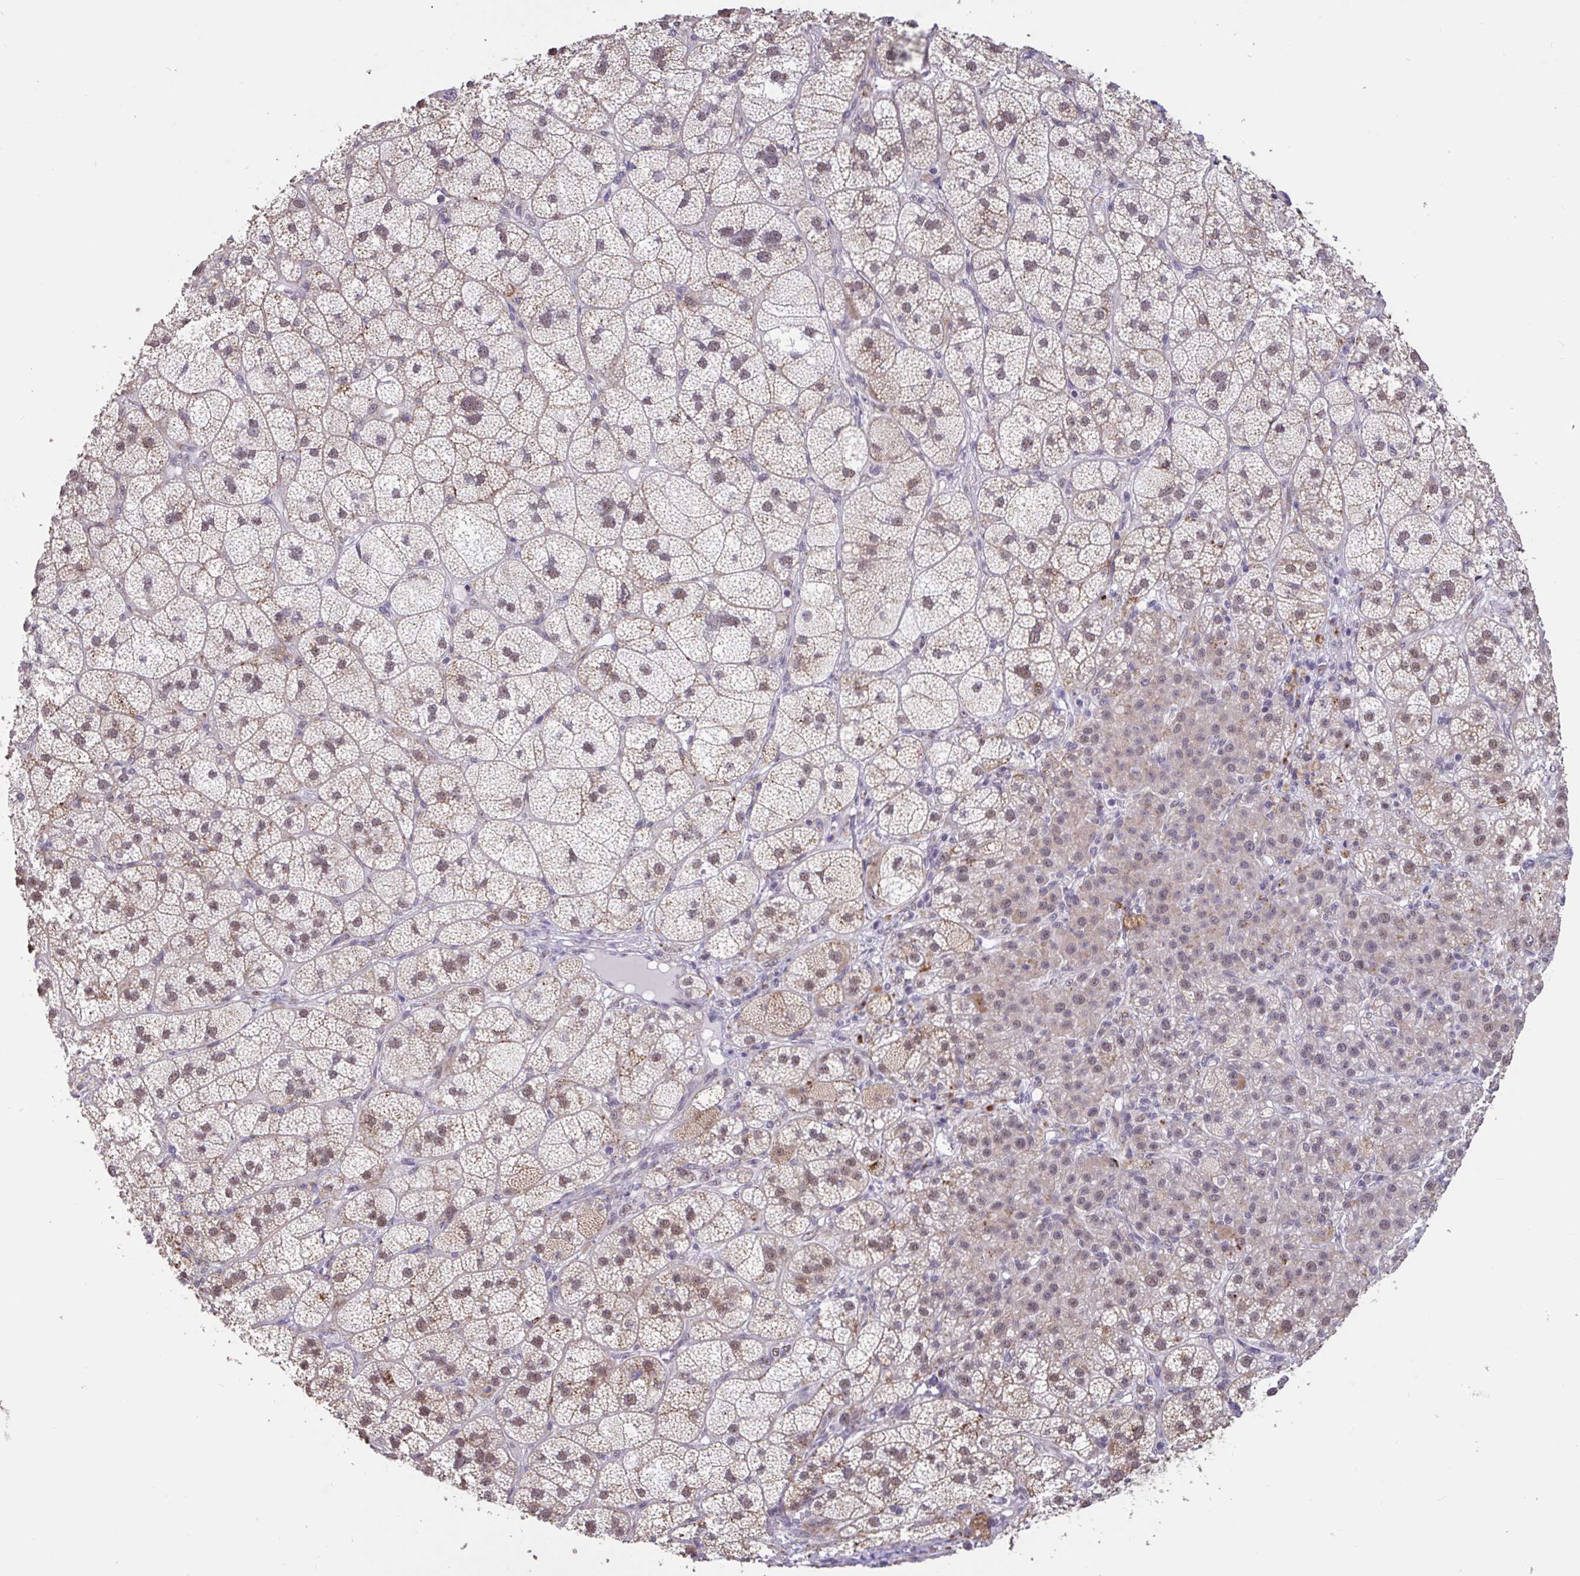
{"staining": {"intensity": "moderate", "quantity": ">75%", "location": "cytoplasmic/membranous,nuclear"}, "tissue": "adrenal gland", "cell_type": "Glandular cells", "image_type": "normal", "snomed": [{"axis": "morphology", "description": "Normal tissue, NOS"}, {"axis": "topography", "description": "Adrenal gland"}], "caption": "A medium amount of moderate cytoplasmic/membranous,nuclear expression is present in approximately >75% of glandular cells in benign adrenal gland.", "gene": "DDX39A", "patient": {"sex": "female", "age": 60}}